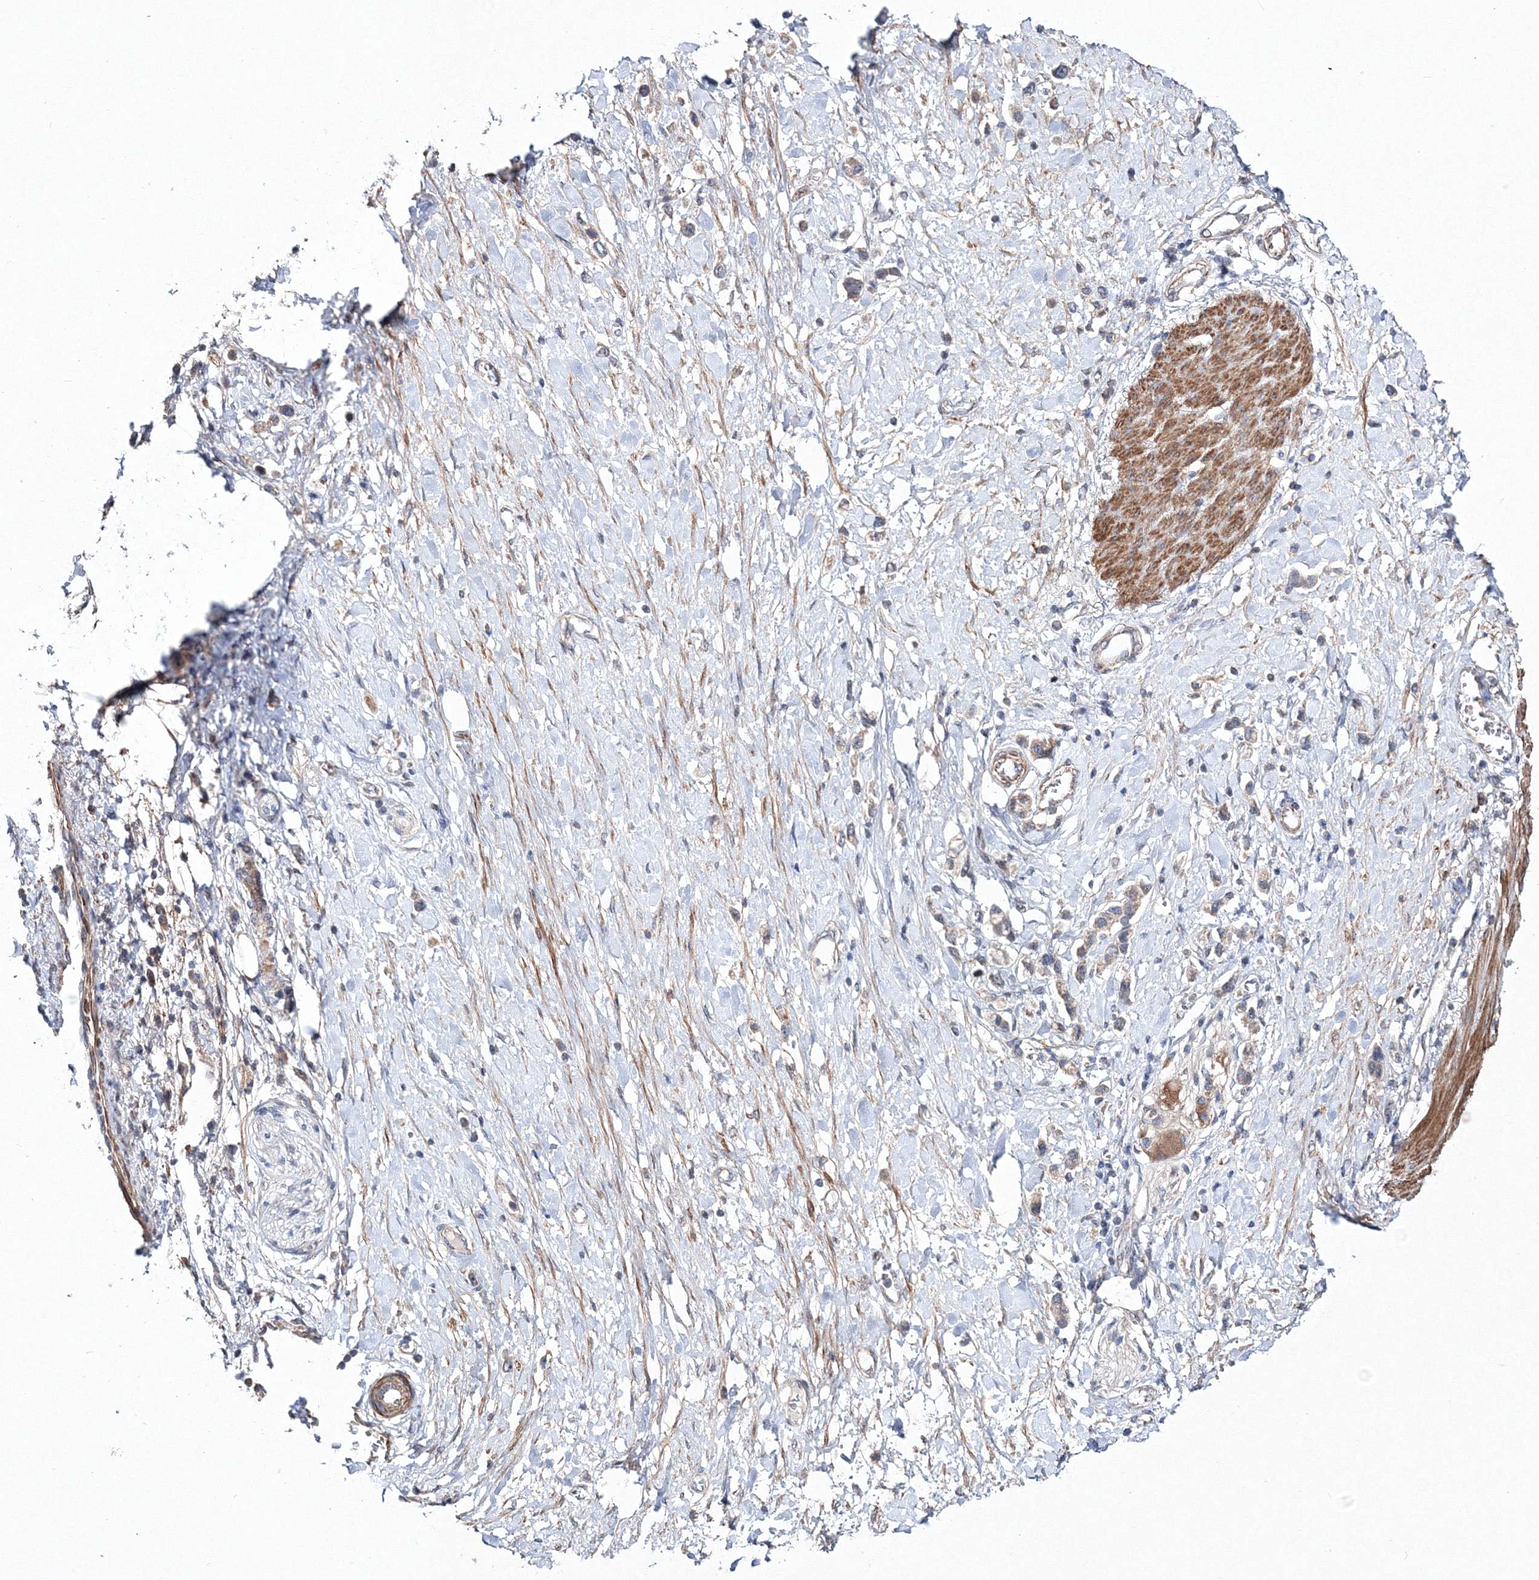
{"staining": {"intensity": "negative", "quantity": "none", "location": "none"}, "tissue": "stomach cancer", "cell_type": "Tumor cells", "image_type": "cancer", "snomed": [{"axis": "morphology", "description": "Adenocarcinoma, NOS"}, {"axis": "topography", "description": "Stomach"}], "caption": "High magnification brightfield microscopy of stomach cancer (adenocarcinoma) stained with DAB (3,3'-diaminobenzidine) (brown) and counterstained with hematoxylin (blue): tumor cells show no significant staining.", "gene": "PPP2R2B", "patient": {"sex": "female", "age": 65}}